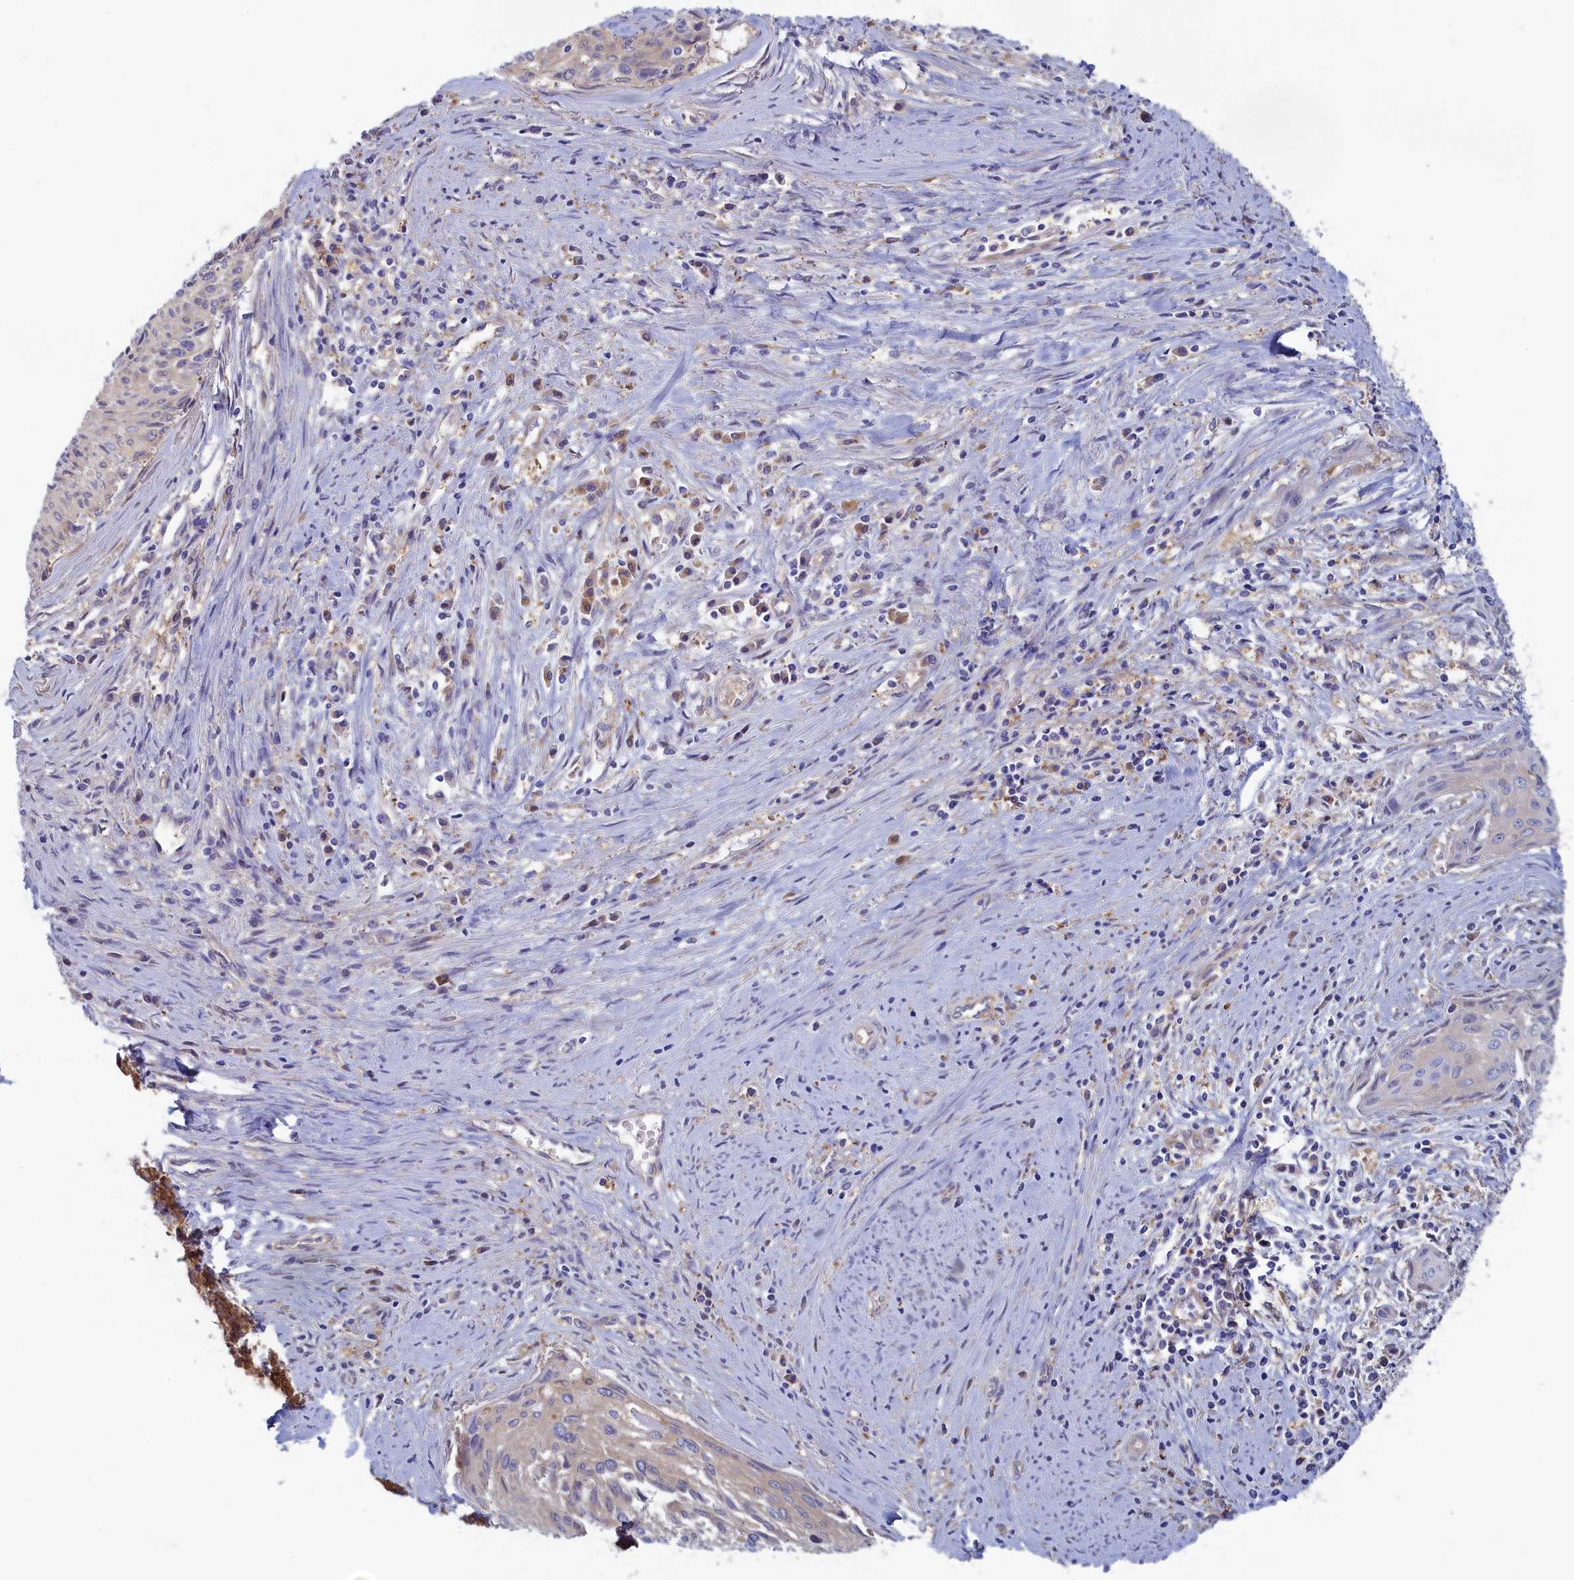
{"staining": {"intensity": "weak", "quantity": "<25%", "location": "cytoplasmic/membranous"}, "tissue": "cervical cancer", "cell_type": "Tumor cells", "image_type": "cancer", "snomed": [{"axis": "morphology", "description": "Squamous cell carcinoma, NOS"}, {"axis": "topography", "description": "Cervix"}], "caption": "A micrograph of human cervical cancer is negative for staining in tumor cells. The staining is performed using DAB brown chromogen with nuclei counter-stained in using hematoxylin.", "gene": "SYNDIG1L", "patient": {"sex": "female", "age": 55}}